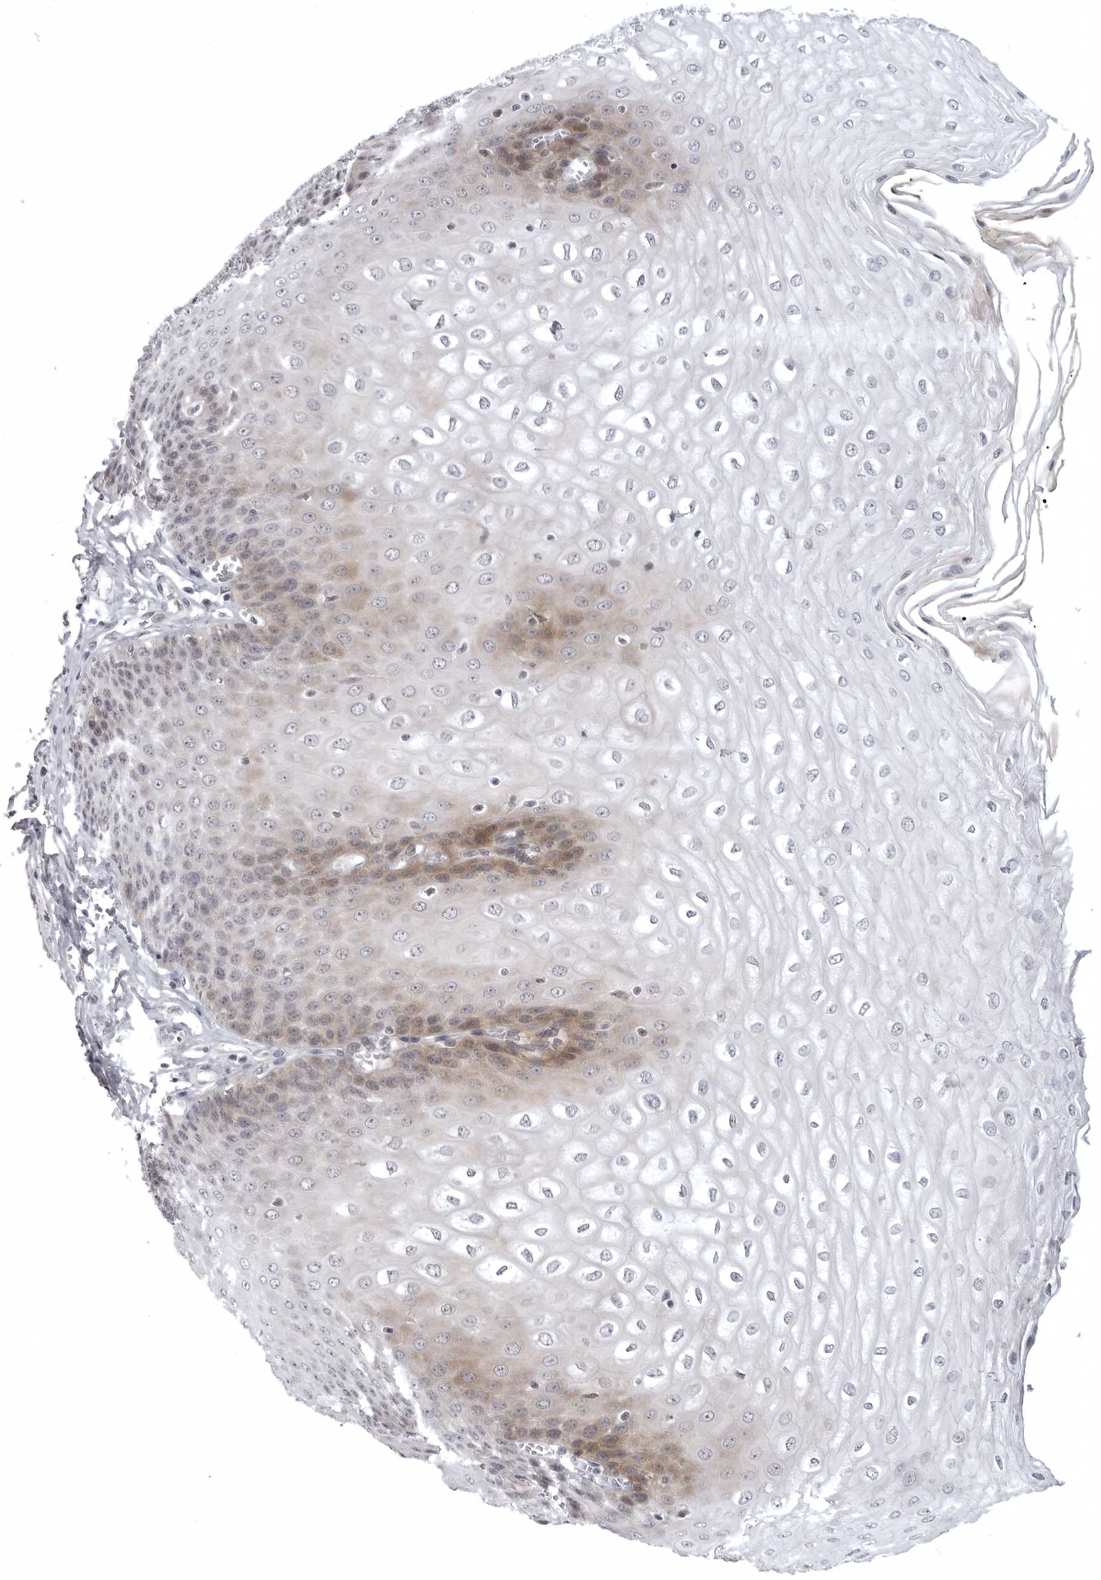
{"staining": {"intensity": "moderate", "quantity": "<25%", "location": "cytoplasmic/membranous,nuclear"}, "tissue": "esophagus", "cell_type": "Squamous epithelial cells", "image_type": "normal", "snomed": [{"axis": "morphology", "description": "Normal tissue, NOS"}, {"axis": "topography", "description": "Esophagus"}], "caption": "DAB immunohistochemical staining of benign human esophagus shows moderate cytoplasmic/membranous,nuclear protein expression in about <25% of squamous epithelial cells. Immunohistochemistry (ihc) stains the protein in brown and the nuclei are stained blue.", "gene": "CD300LD", "patient": {"sex": "male", "age": 60}}